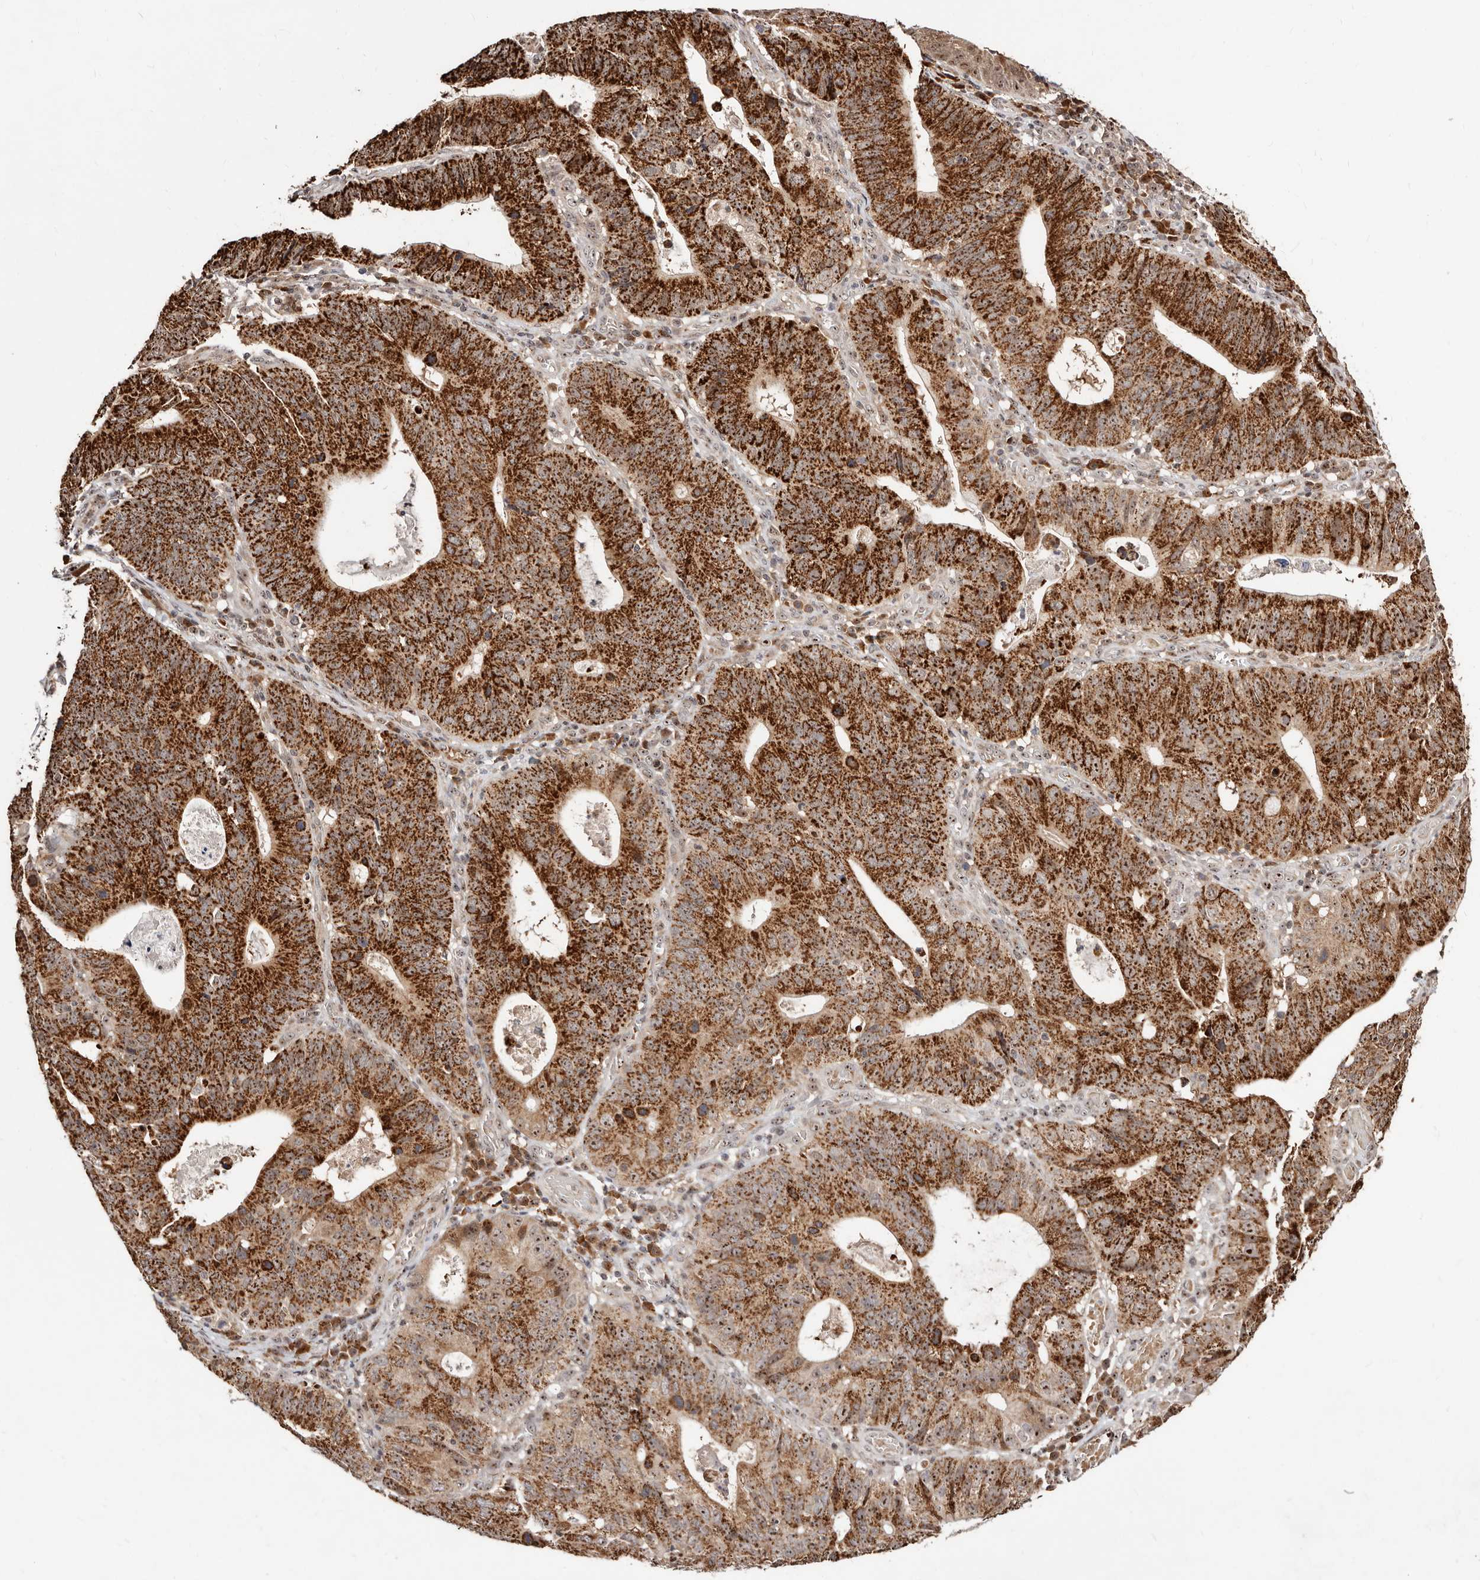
{"staining": {"intensity": "strong", "quantity": ">75%", "location": "cytoplasmic/membranous"}, "tissue": "stomach cancer", "cell_type": "Tumor cells", "image_type": "cancer", "snomed": [{"axis": "morphology", "description": "Adenocarcinoma, NOS"}, {"axis": "topography", "description": "Stomach"}], "caption": "Protein analysis of stomach cancer tissue demonstrates strong cytoplasmic/membranous positivity in approximately >75% of tumor cells.", "gene": "APOL6", "patient": {"sex": "male", "age": 59}}